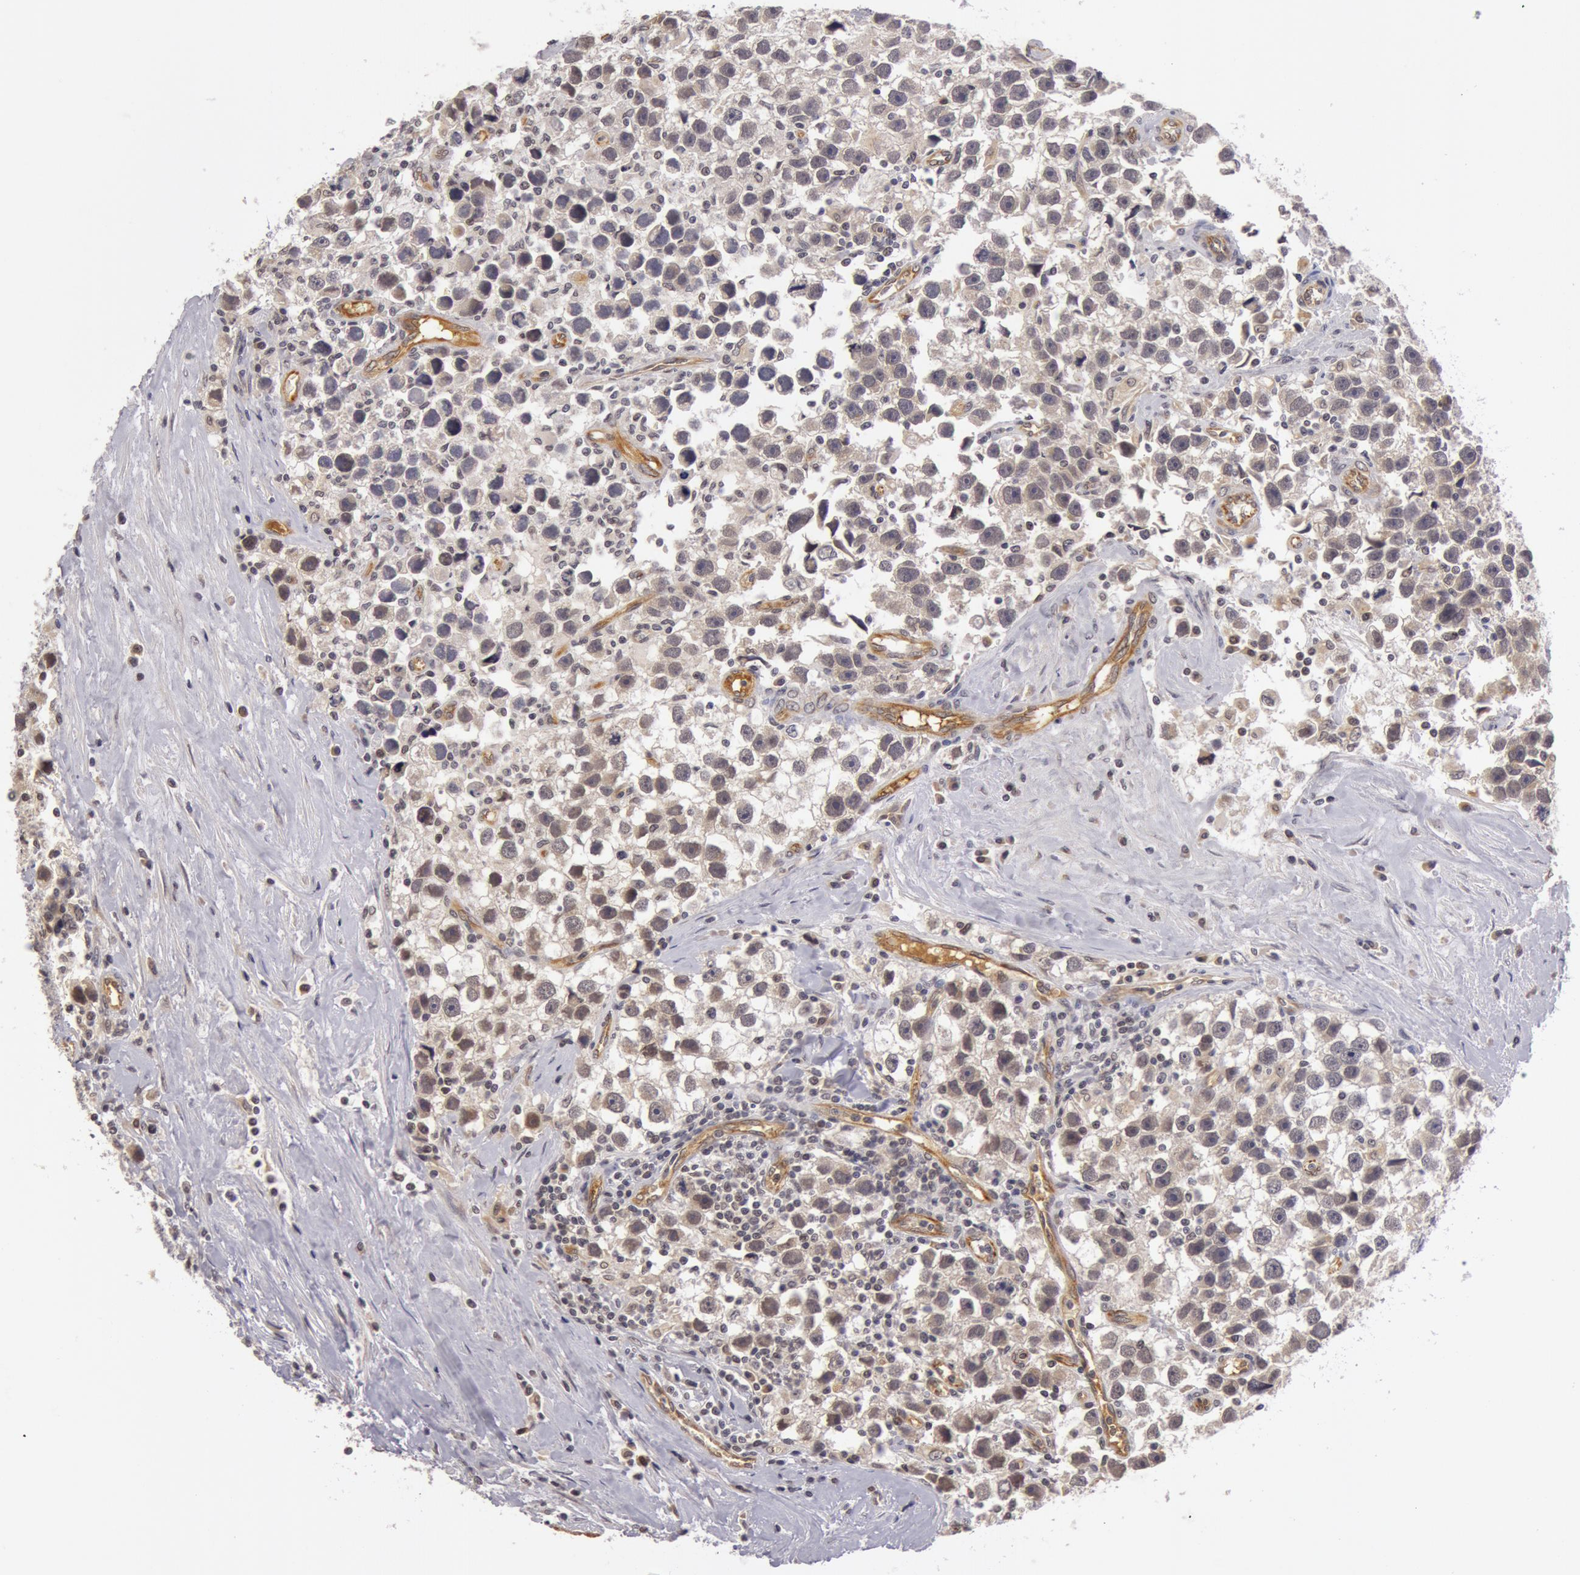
{"staining": {"intensity": "negative", "quantity": "none", "location": "none"}, "tissue": "testis cancer", "cell_type": "Tumor cells", "image_type": "cancer", "snomed": [{"axis": "morphology", "description": "Seminoma, NOS"}, {"axis": "topography", "description": "Testis"}], "caption": "A high-resolution image shows immunohistochemistry staining of testis cancer, which demonstrates no significant positivity in tumor cells.", "gene": "SYTL4", "patient": {"sex": "male", "age": 43}}